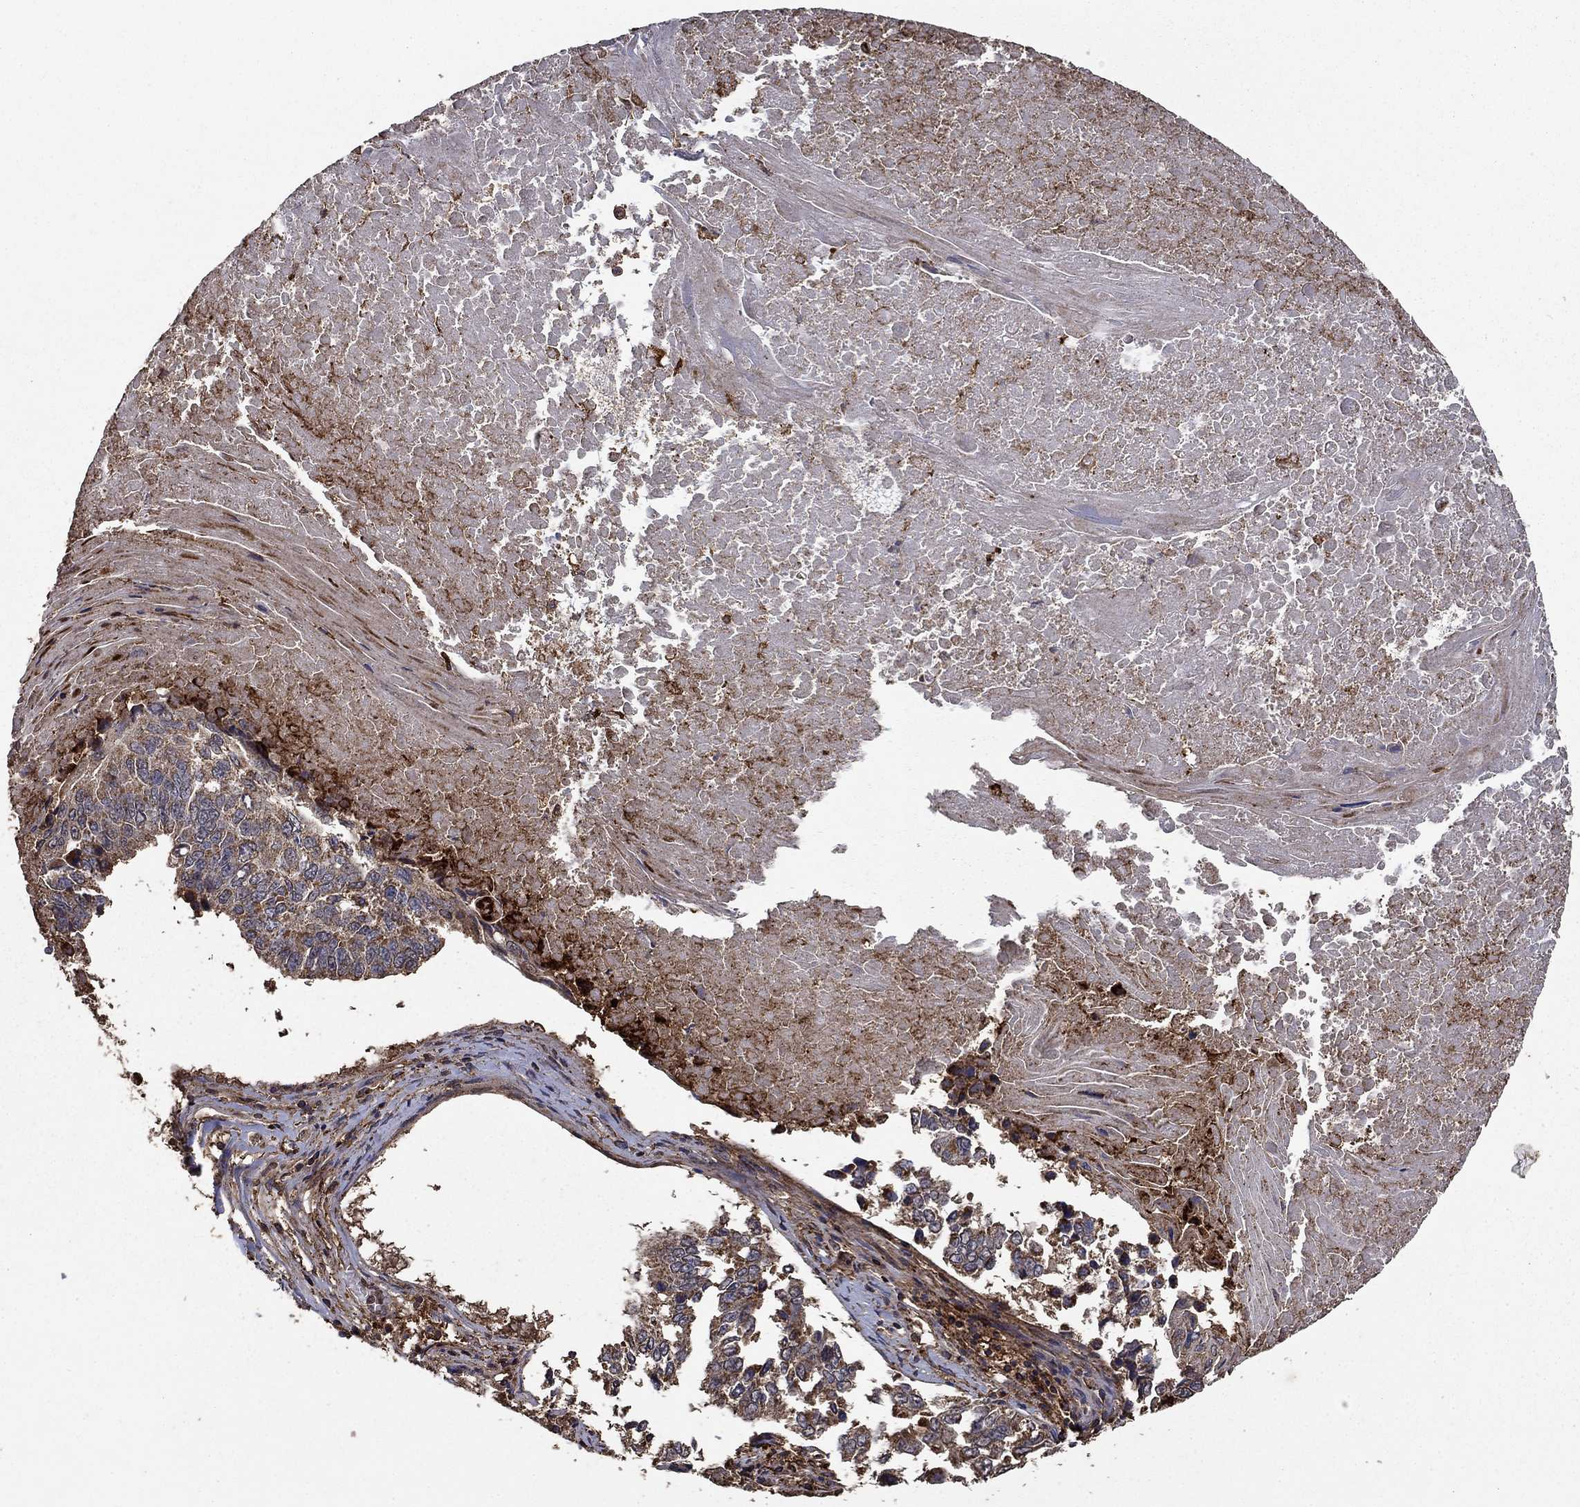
{"staining": {"intensity": "moderate", "quantity": "<25%", "location": "cytoplasmic/membranous"}, "tissue": "lung cancer", "cell_type": "Tumor cells", "image_type": "cancer", "snomed": [{"axis": "morphology", "description": "Squamous cell carcinoma, NOS"}, {"axis": "topography", "description": "Lung"}], "caption": "Immunohistochemical staining of lung cancer (squamous cell carcinoma) exhibits moderate cytoplasmic/membranous protein staining in about <25% of tumor cells.", "gene": "IFRD1", "patient": {"sex": "male", "age": 73}}